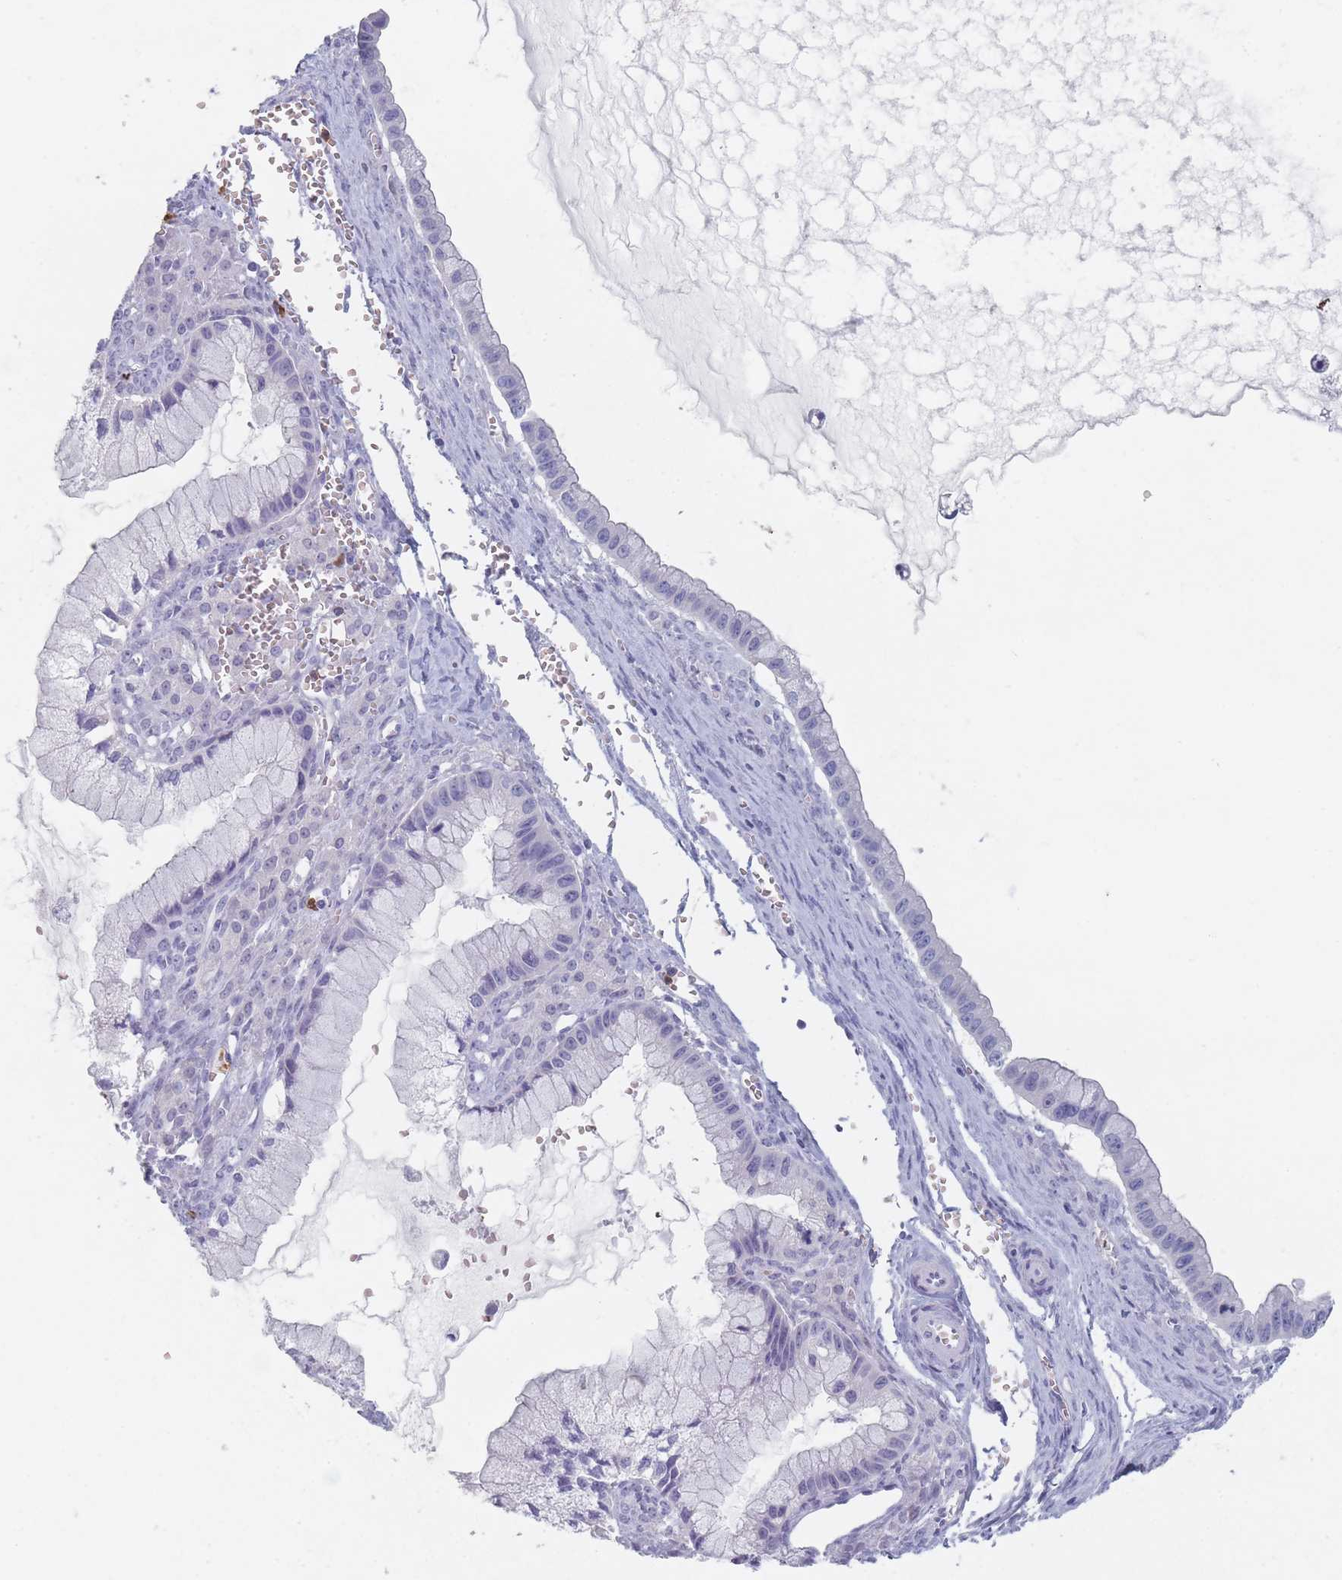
{"staining": {"intensity": "negative", "quantity": "none", "location": "none"}, "tissue": "ovarian cancer", "cell_type": "Tumor cells", "image_type": "cancer", "snomed": [{"axis": "morphology", "description": "Cystadenocarcinoma, mucinous, NOS"}, {"axis": "topography", "description": "Ovary"}], "caption": "Human ovarian cancer (mucinous cystadenocarcinoma) stained for a protein using immunohistochemistry (IHC) displays no staining in tumor cells.", "gene": "ATP1A3", "patient": {"sex": "female", "age": 59}}